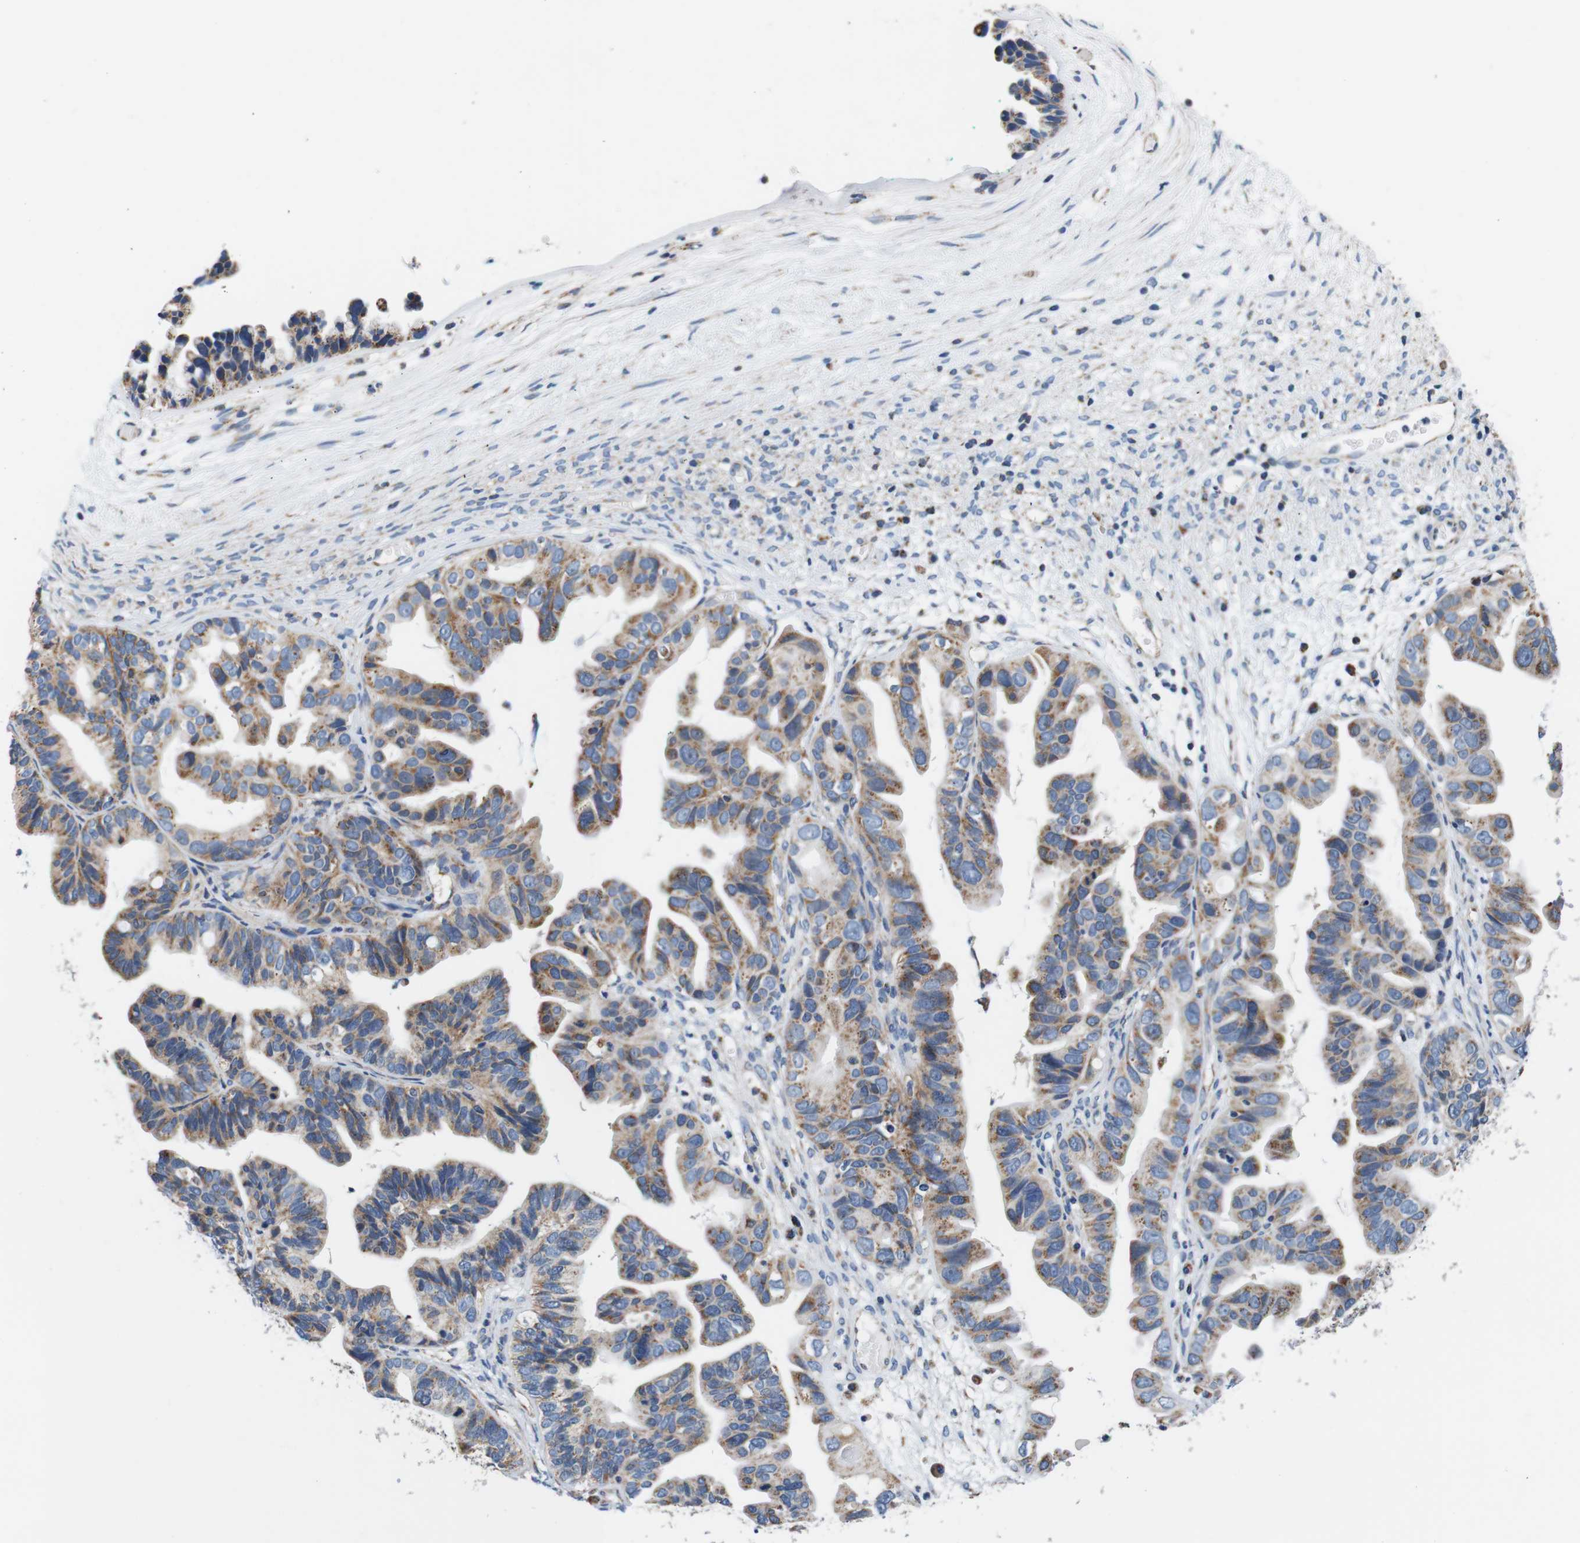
{"staining": {"intensity": "moderate", "quantity": "25%-75%", "location": "cytoplasmic/membranous"}, "tissue": "ovarian cancer", "cell_type": "Tumor cells", "image_type": "cancer", "snomed": [{"axis": "morphology", "description": "Cystadenocarcinoma, serous, NOS"}, {"axis": "topography", "description": "Ovary"}], "caption": "About 25%-75% of tumor cells in serous cystadenocarcinoma (ovarian) reveal moderate cytoplasmic/membranous protein positivity as visualized by brown immunohistochemical staining.", "gene": "LRP4", "patient": {"sex": "female", "age": 56}}